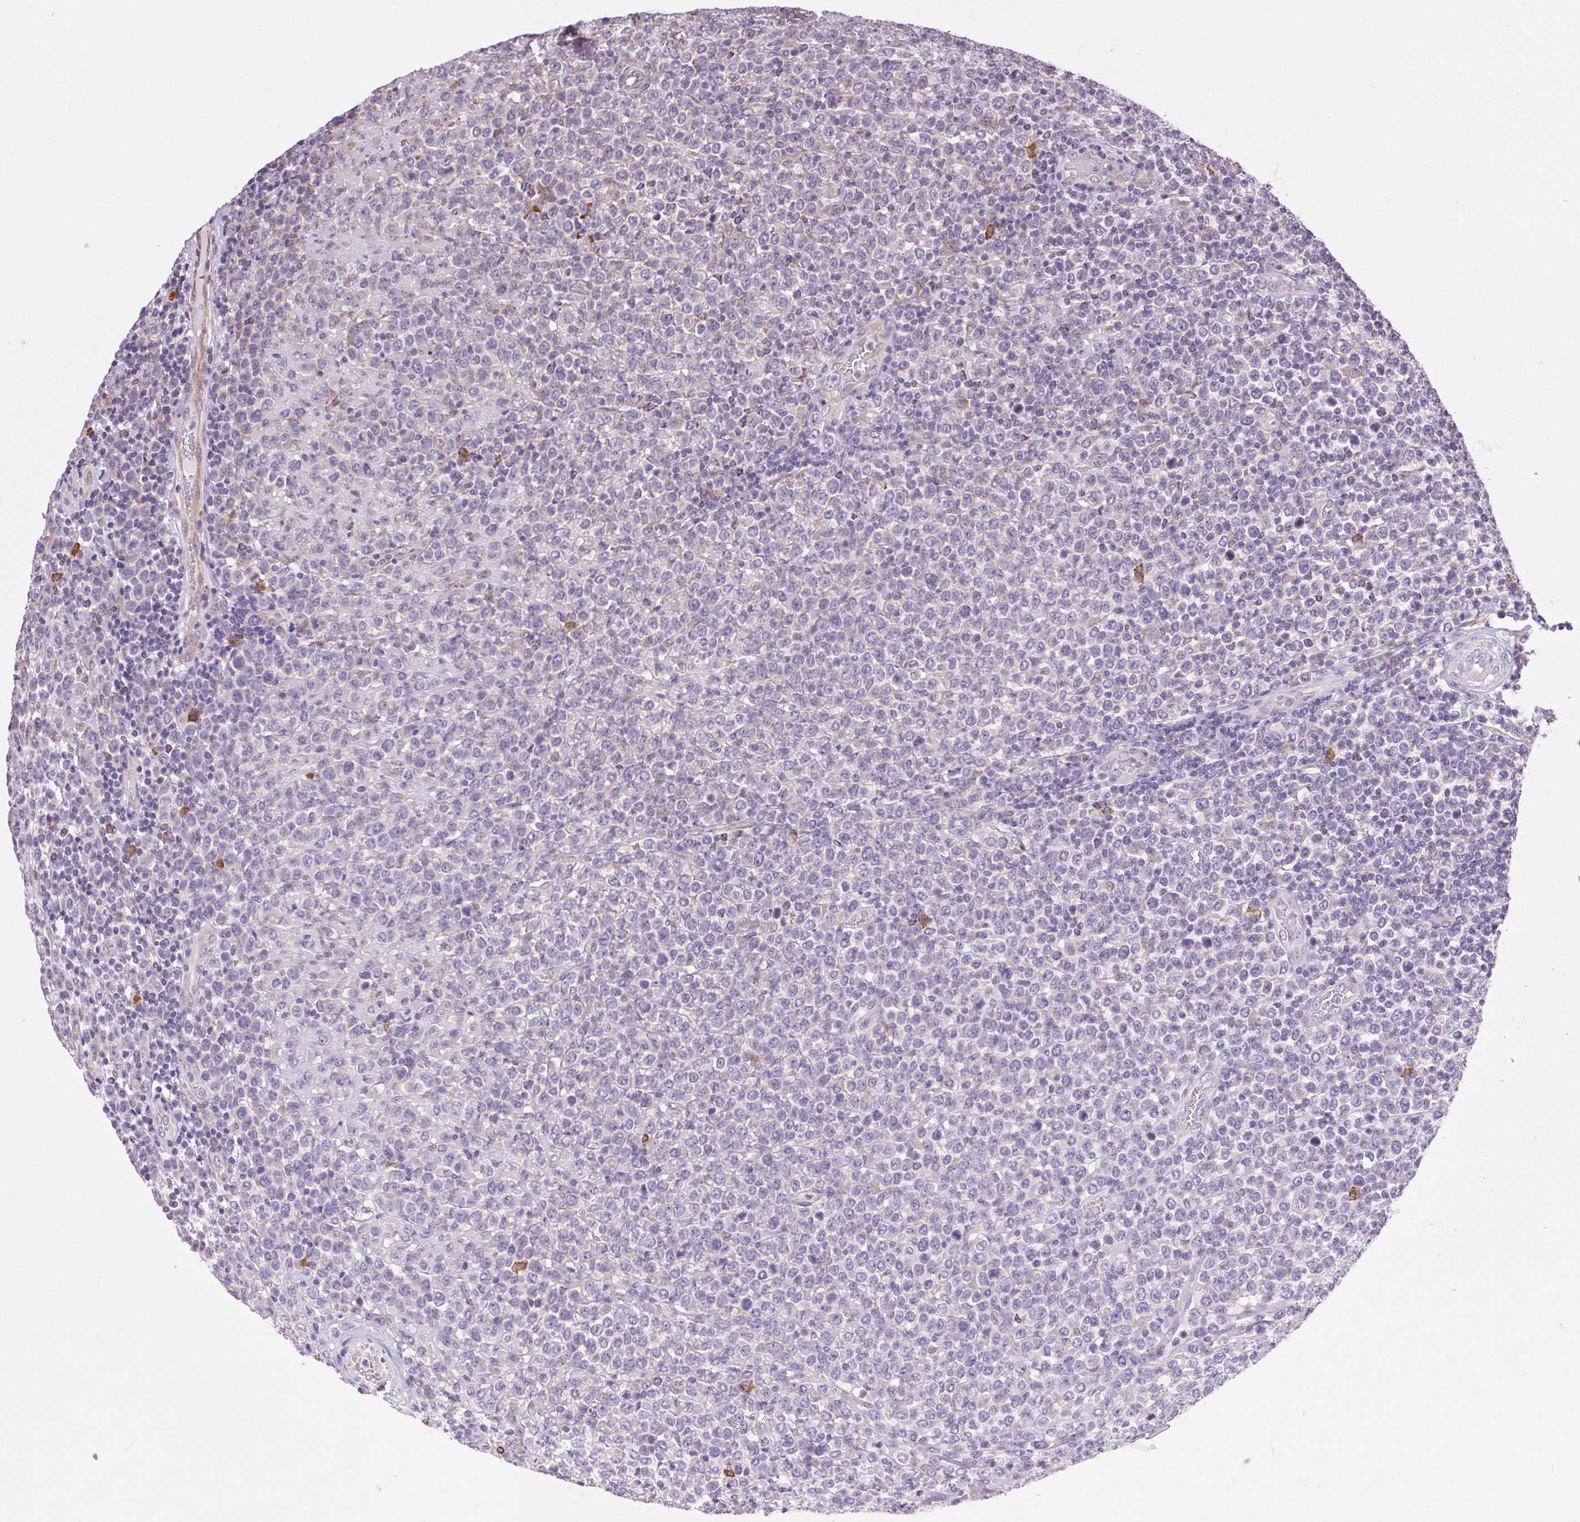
{"staining": {"intensity": "negative", "quantity": "none", "location": "none"}, "tissue": "lymphoma", "cell_type": "Tumor cells", "image_type": "cancer", "snomed": [{"axis": "morphology", "description": "Malignant lymphoma, non-Hodgkin's type, High grade"}, {"axis": "topography", "description": "Soft tissue"}], "caption": "Immunohistochemistry photomicrograph of human malignant lymphoma, non-Hodgkin's type (high-grade) stained for a protein (brown), which reveals no expression in tumor cells. (DAB (3,3'-diaminobenzidine) immunohistochemistry, high magnification).", "gene": "SNX31", "patient": {"sex": "female", "age": 56}}